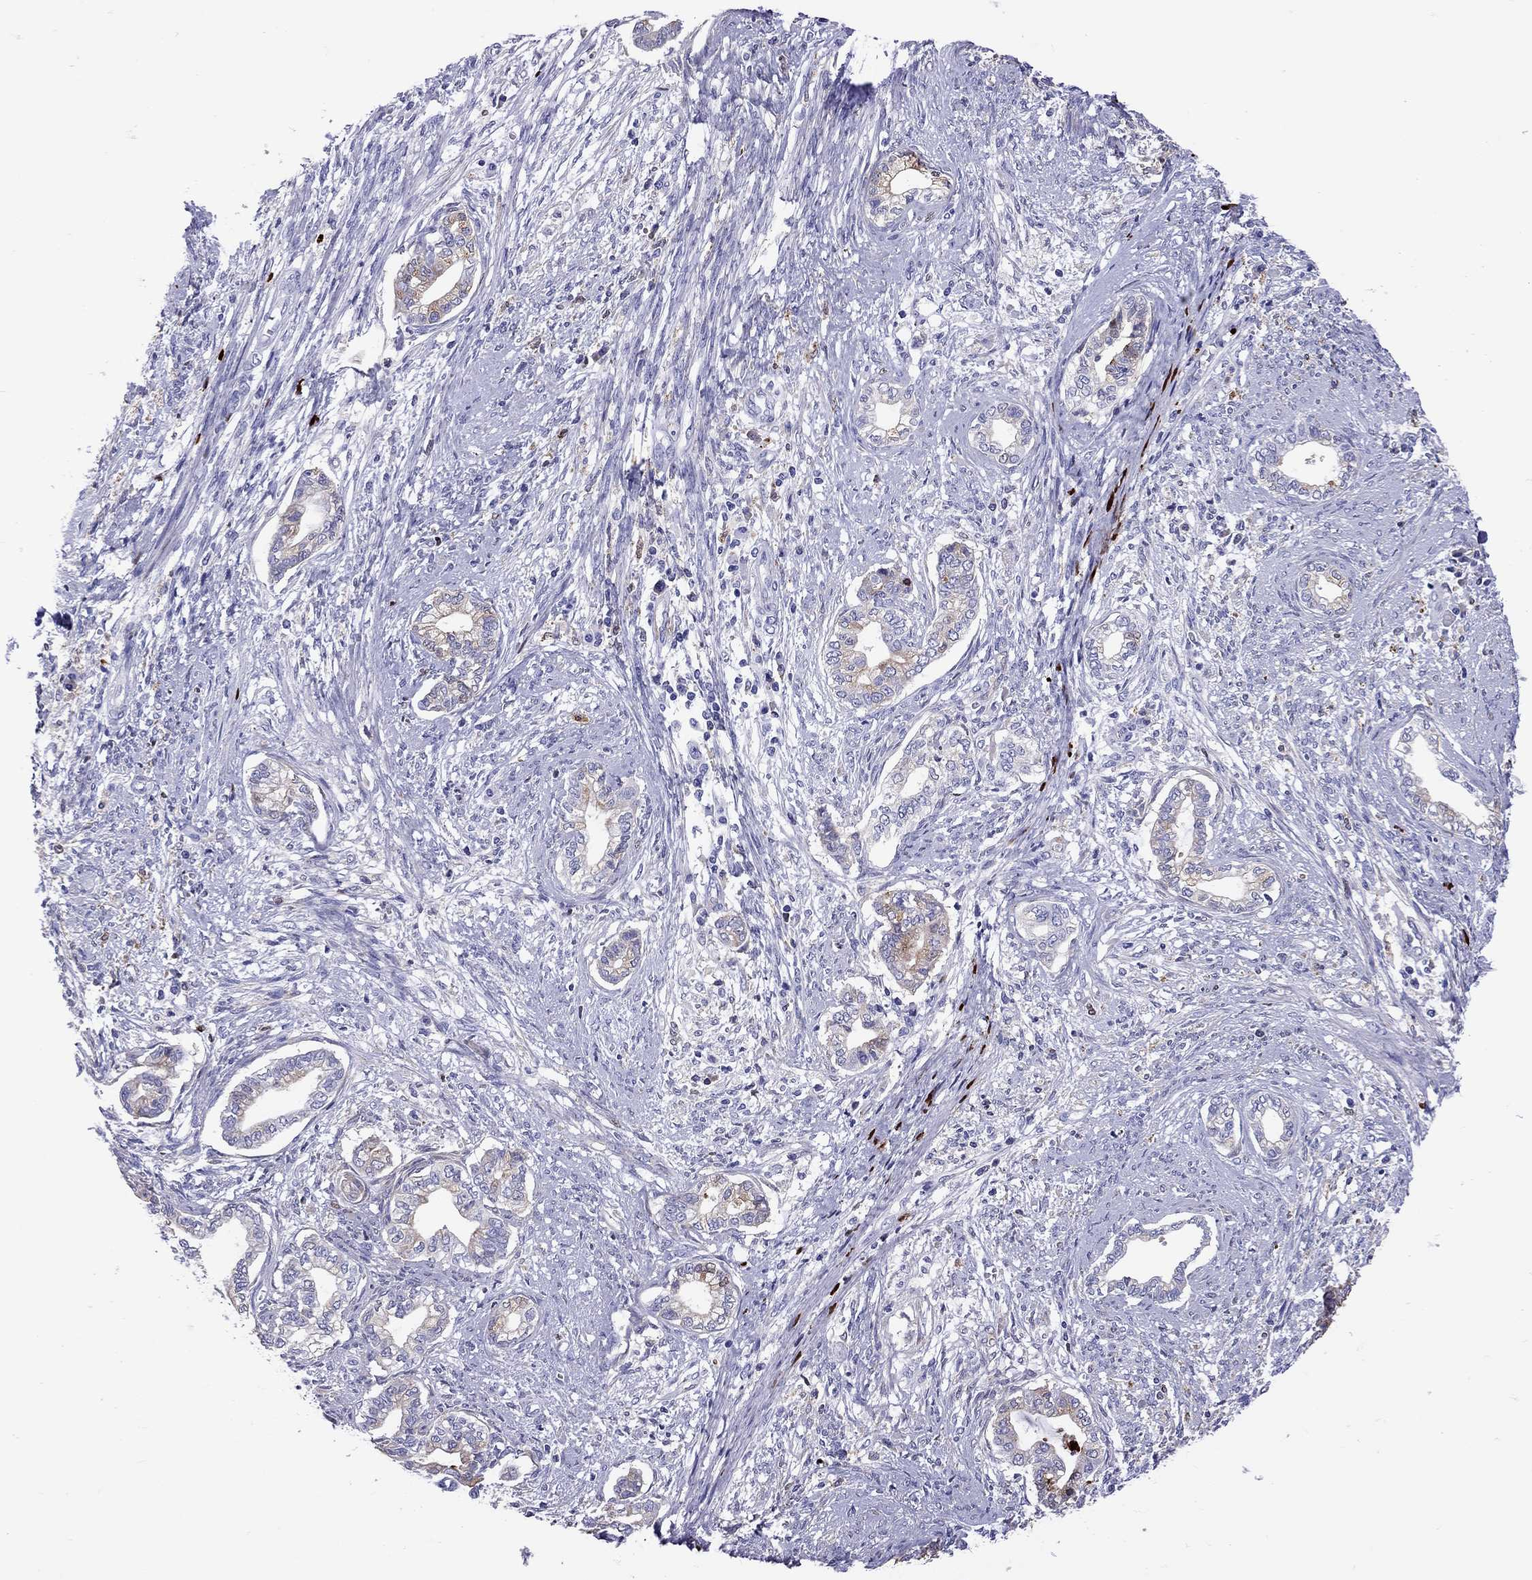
{"staining": {"intensity": "weak", "quantity": "<25%", "location": "cytoplasmic/membranous"}, "tissue": "cervical cancer", "cell_type": "Tumor cells", "image_type": "cancer", "snomed": [{"axis": "morphology", "description": "Adenocarcinoma, NOS"}, {"axis": "topography", "description": "Cervix"}], "caption": "Cervical cancer (adenocarcinoma) stained for a protein using IHC shows no staining tumor cells.", "gene": "SERPINA3", "patient": {"sex": "female", "age": 62}}